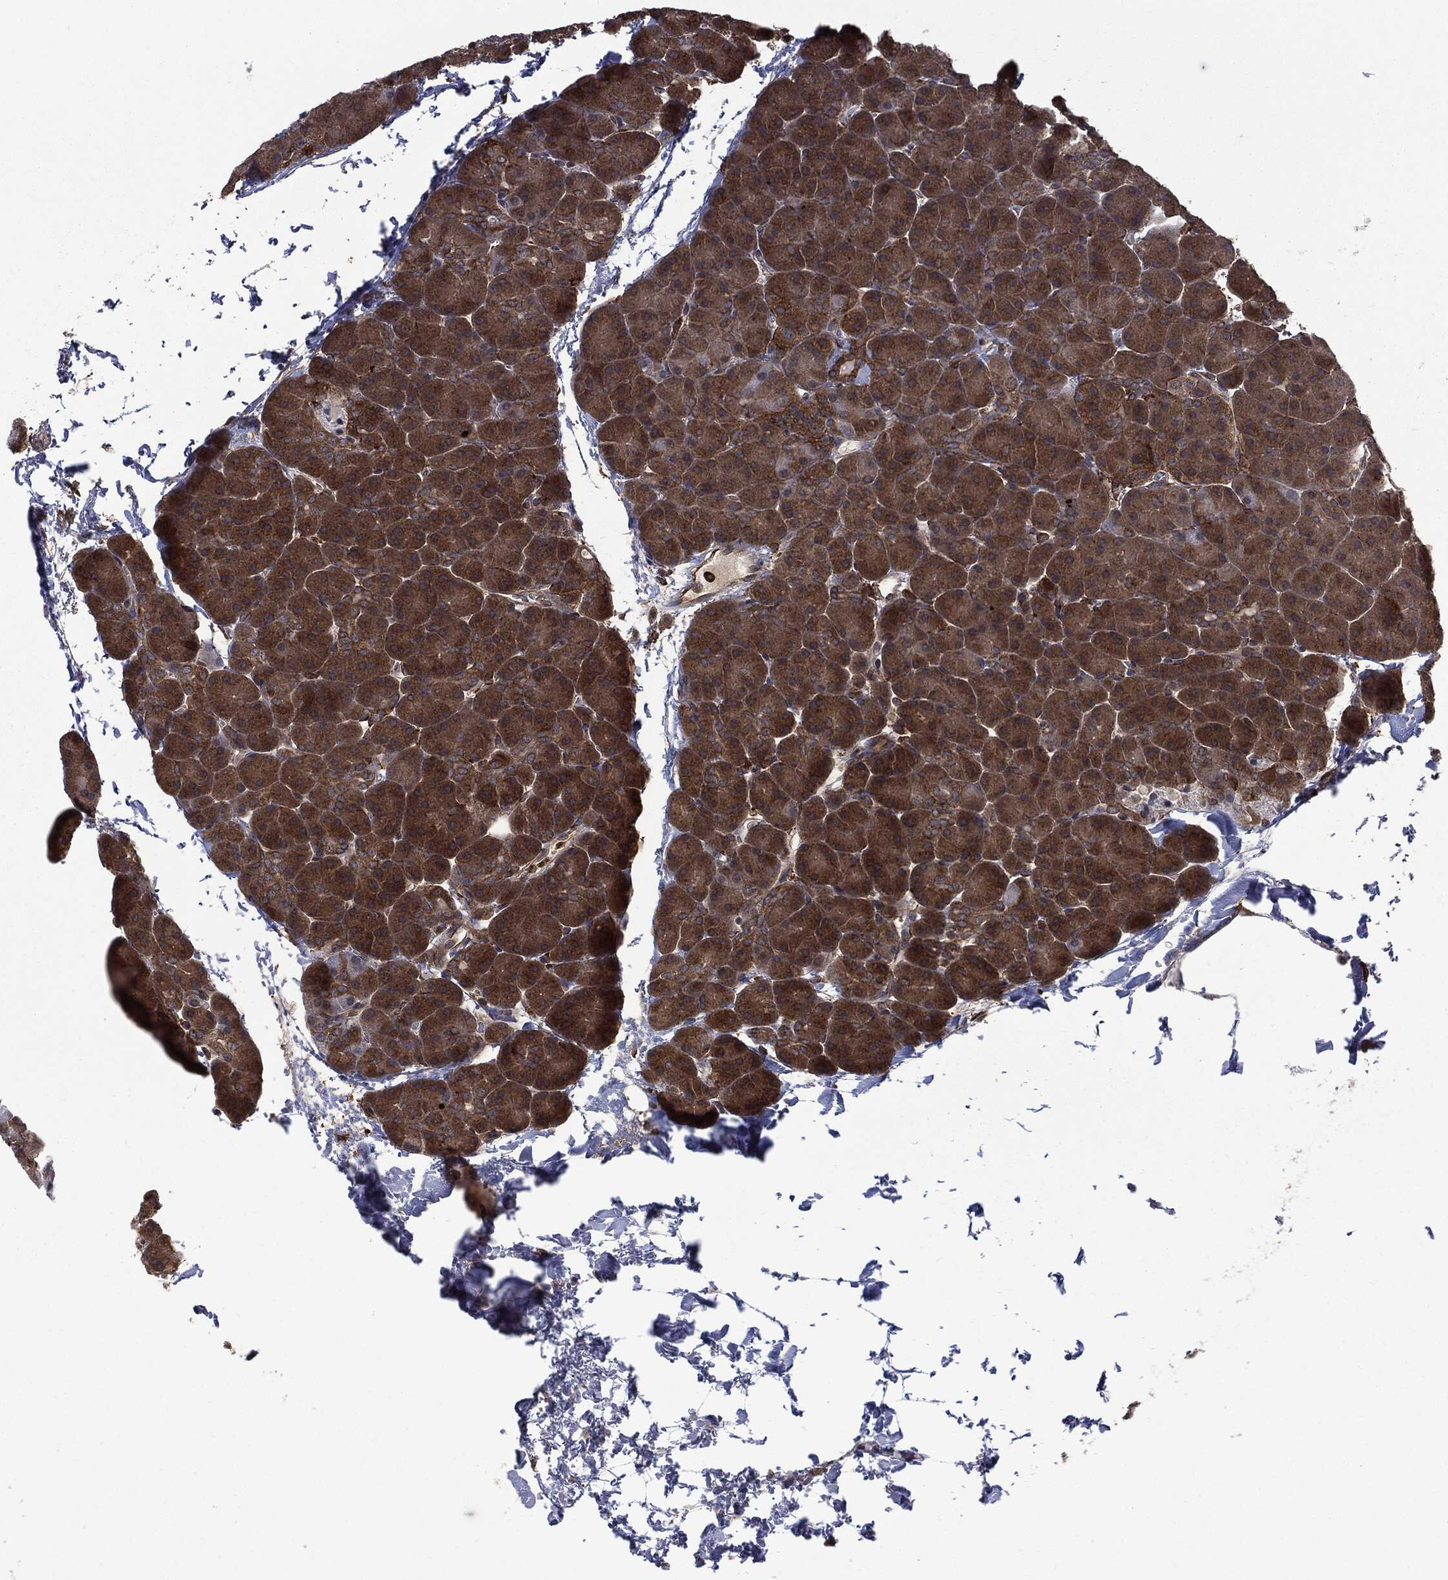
{"staining": {"intensity": "strong", "quantity": ">75%", "location": "cytoplasmic/membranous"}, "tissue": "pancreas", "cell_type": "Exocrine glandular cells", "image_type": "normal", "snomed": [{"axis": "morphology", "description": "Normal tissue, NOS"}, {"axis": "topography", "description": "Pancreas"}], "caption": "Immunohistochemistry (DAB) staining of unremarkable human pancreas demonstrates strong cytoplasmic/membranous protein expression in approximately >75% of exocrine glandular cells.", "gene": "SNX5", "patient": {"sex": "female", "age": 44}}